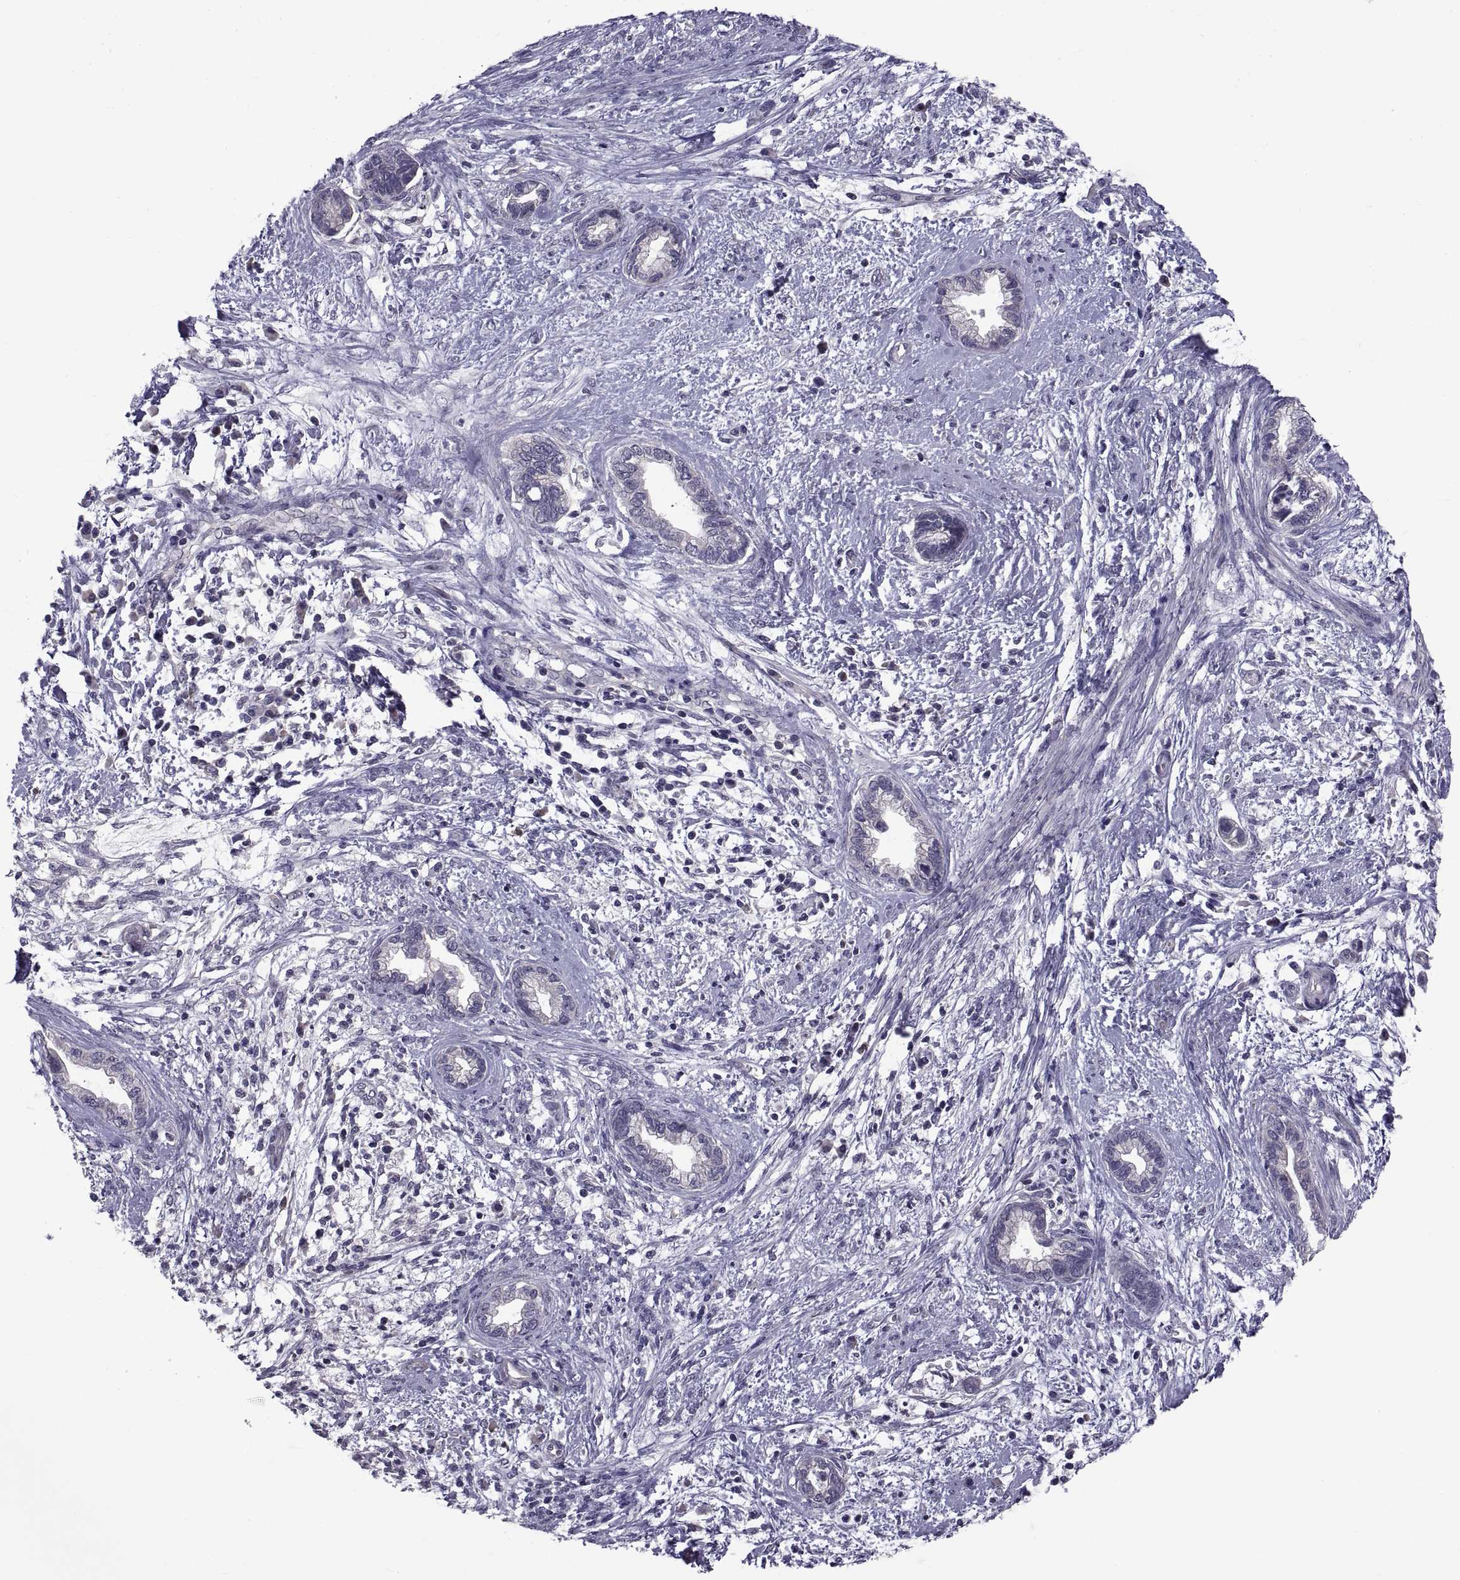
{"staining": {"intensity": "negative", "quantity": "none", "location": "none"}, "tissue": "cervical cancer", "cell_type": "Tumor cells", "image_type": "cancer", "snomed": [{"axis": "morphology", "description": "Adenocarcinoma, NOS"}, {"axis": "topography", "description": "Cervix"}], "caption": "Cervical cancer (adenocarcinoma) was stained to show a protein in brown. There is no significant expression in tumor cells.", "gene": "NPTX2", "patient": {"sex": "female", "age": 62}}